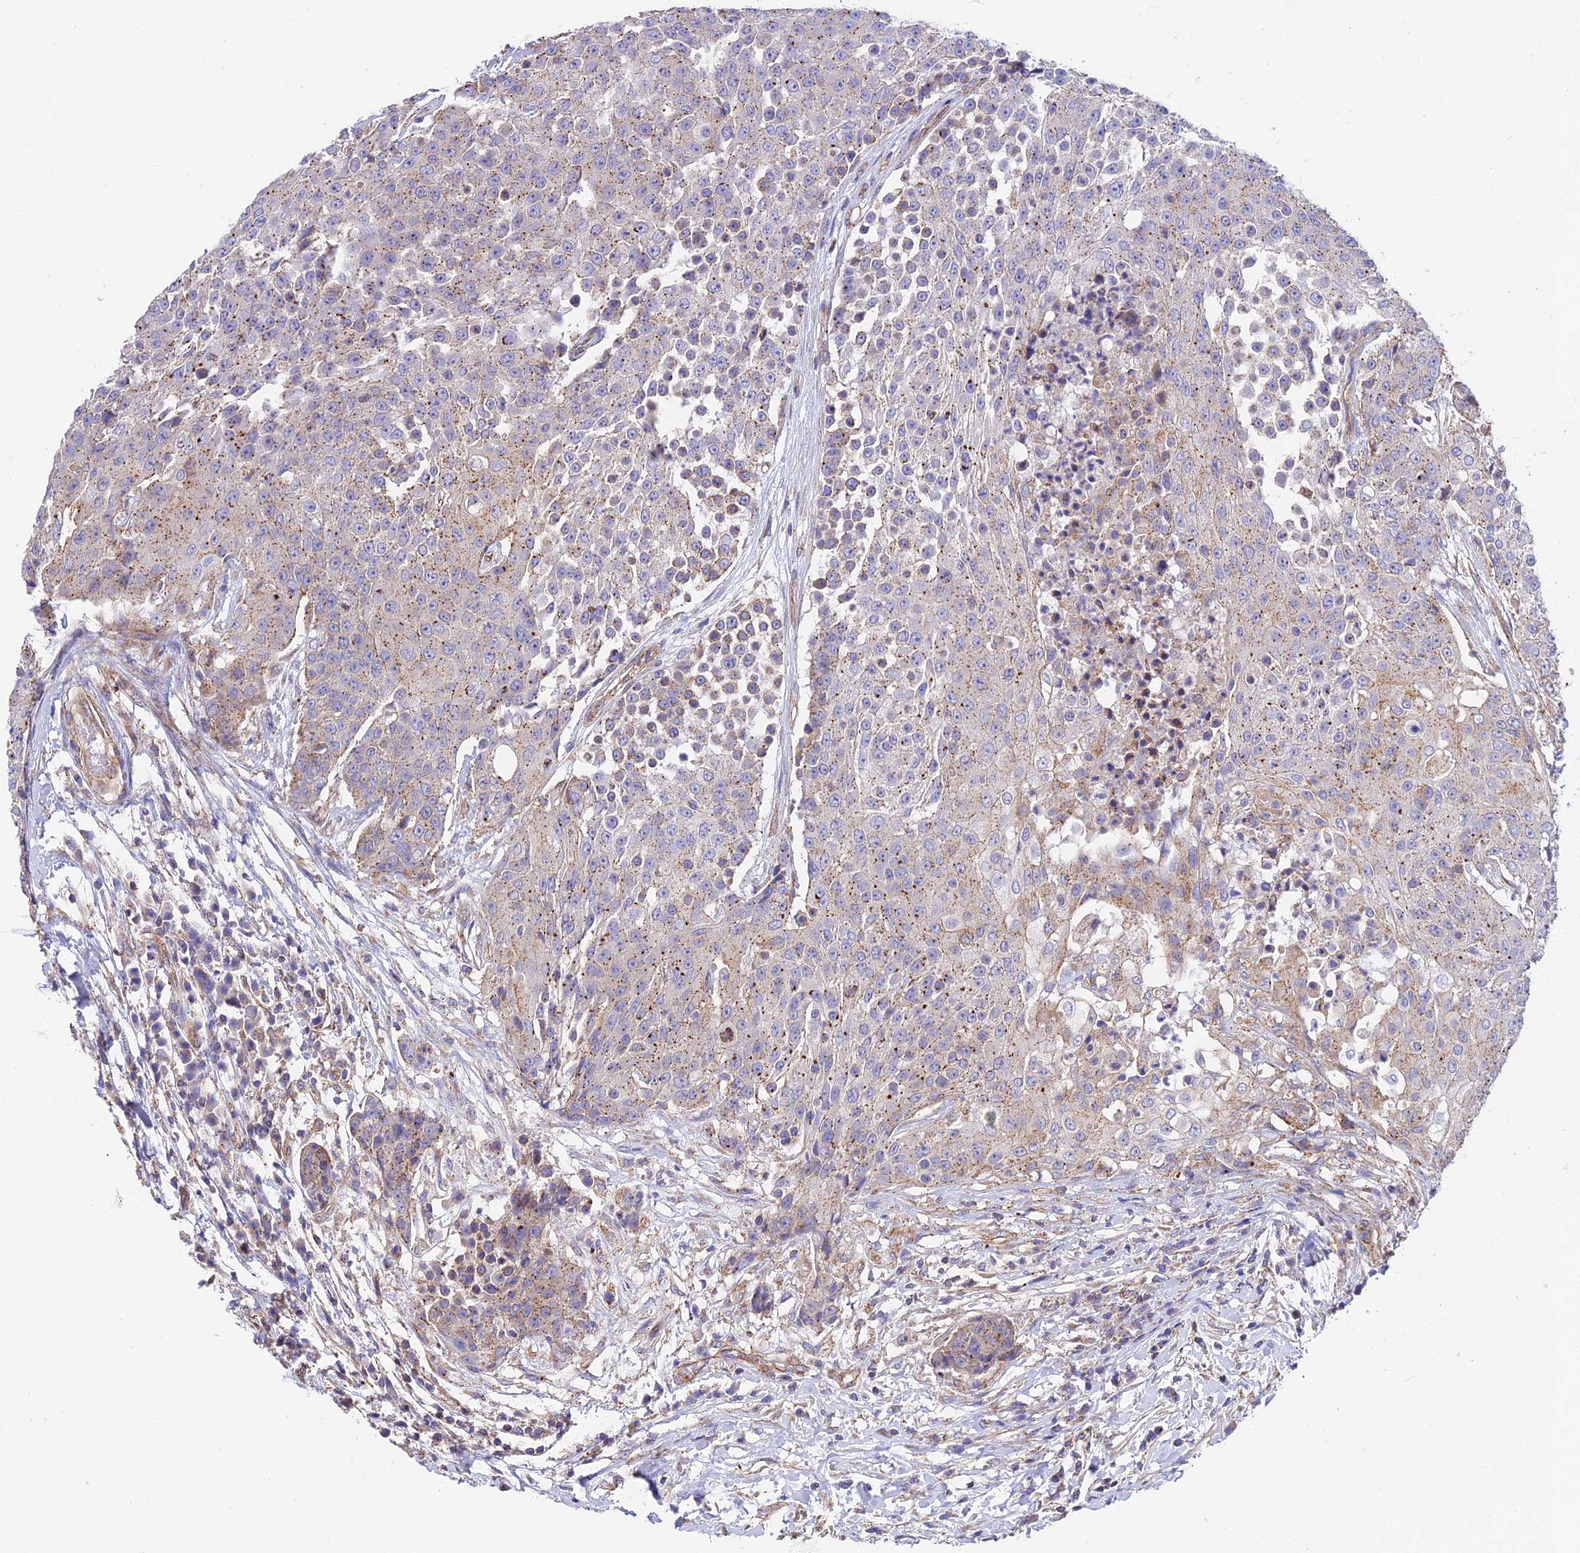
{"staining": {"intensity": "moderate", "quantity": "25%-75%", "location": "cytoplasmic/membranous"}, "tissue": "urothelial cancer", "cell_type": "Tumor cells", "image_type": "cancer", "snomed": [{"axis": "morphology", "description": "Urothelial carcinoma, High grade"}, {"axis": "topography", "description": "Urinary bladder"}], "caption": "This histopathology image exhibits immunohistochemistry staining of high-grade urothelial carcinoma, with medium moderate cytoplasmic/membranous positivity in about 25%-75% of tumor cells.", "gene": "QRFP", "patient": {"sex": "female", "age": 63}}